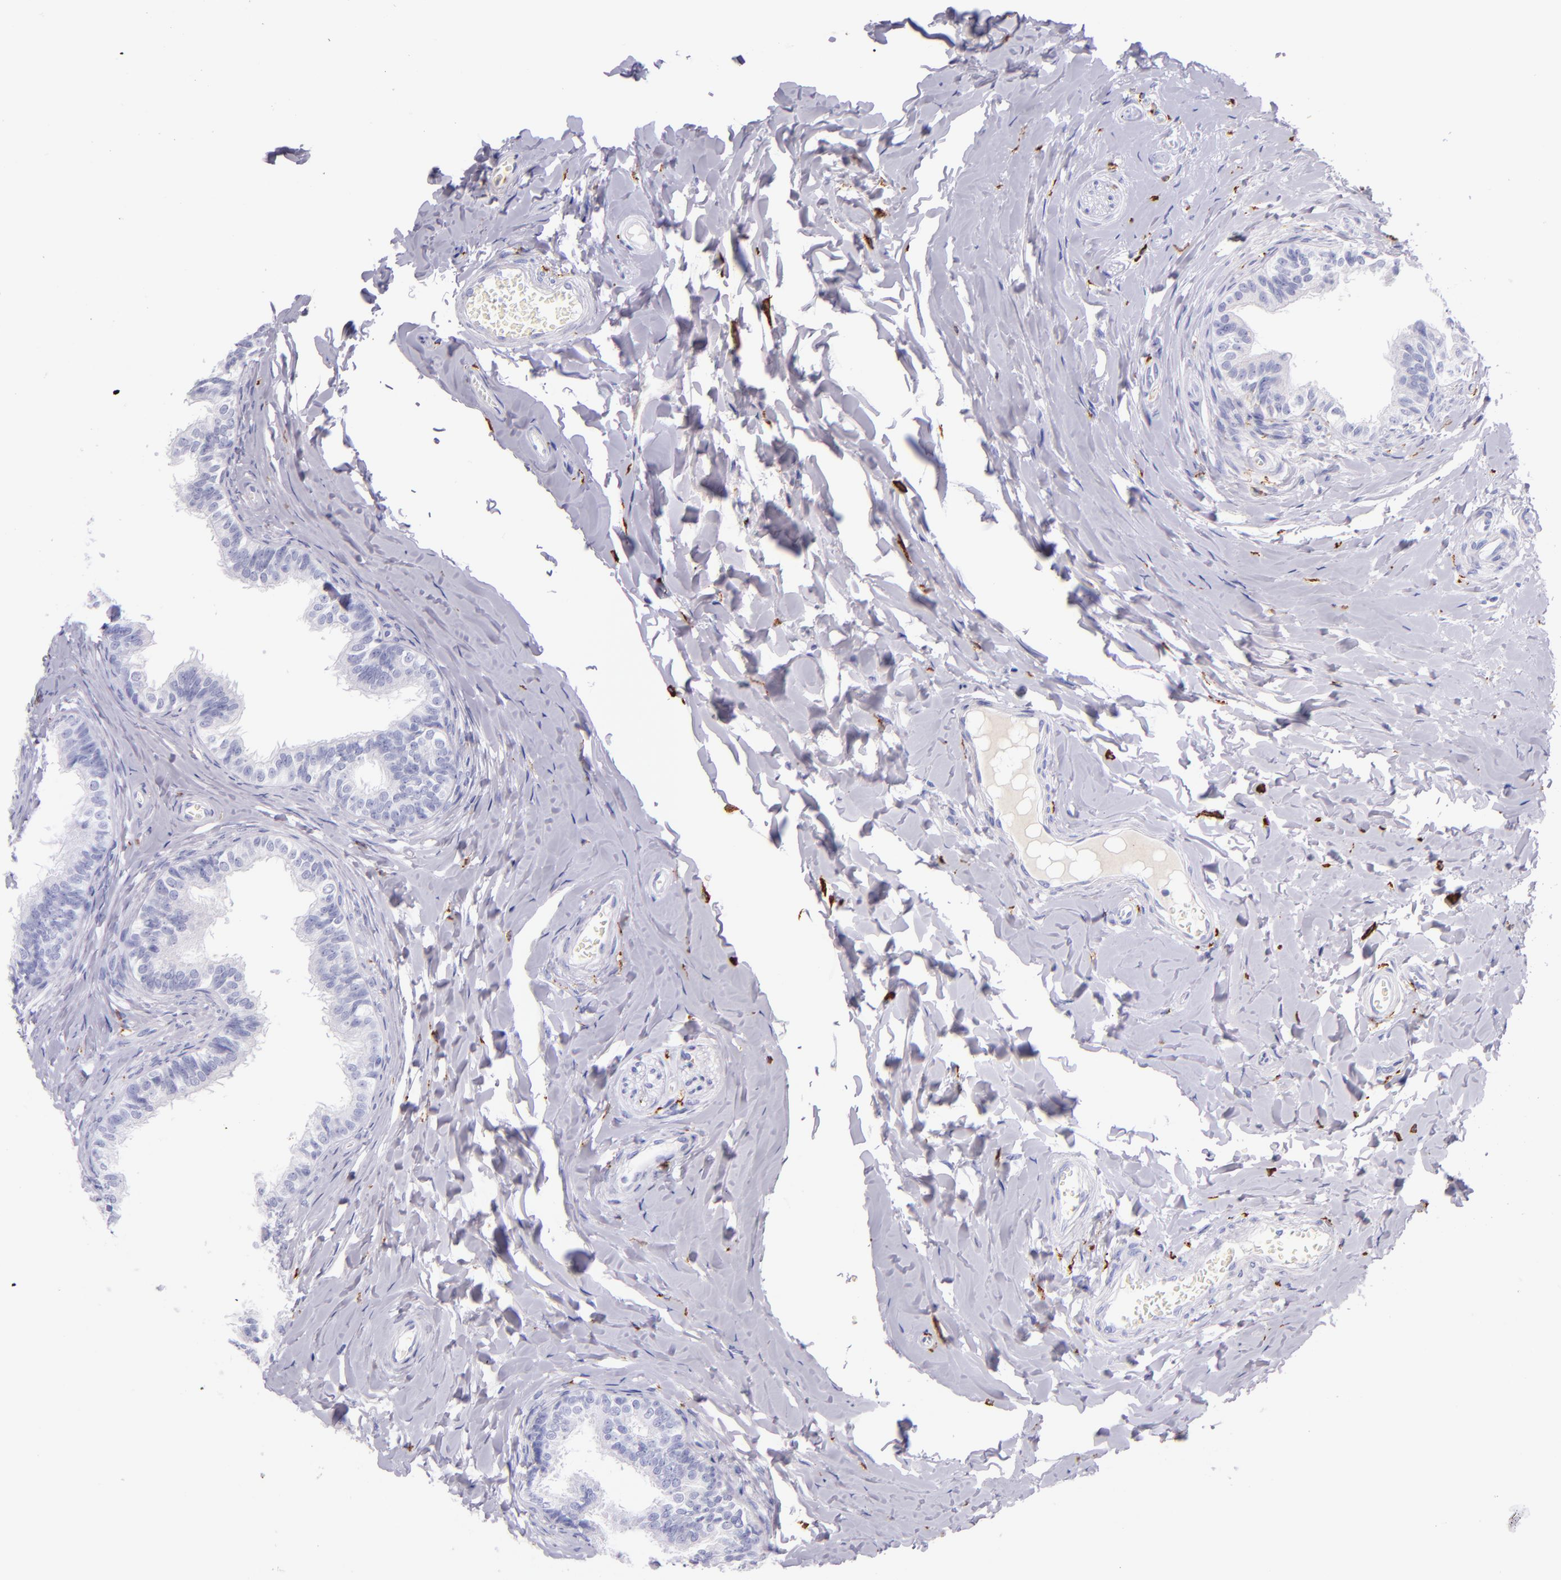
{"staining": {"intensity": "negative", "quantity": "none", "location": "none"}, "tissue": "epididymis", "cell_type": "Glandular cells", "image_type": "normal", "snomed": [{"axis": "morphology", "description": "Normal tissue, NOS"}, {"axis": "topography", "description": "Soft tissue"}, {"axis": "topography", "description": "Epididymis"}], "caption": "Immunohistochemistry photomicrograph of normal epididymis stained for a protein (brown), which displays no positivity in glandular cells. (DAB IHC, high magnification).", "gene": "CD163", "patient": {"sex": "male", "age": 26}}